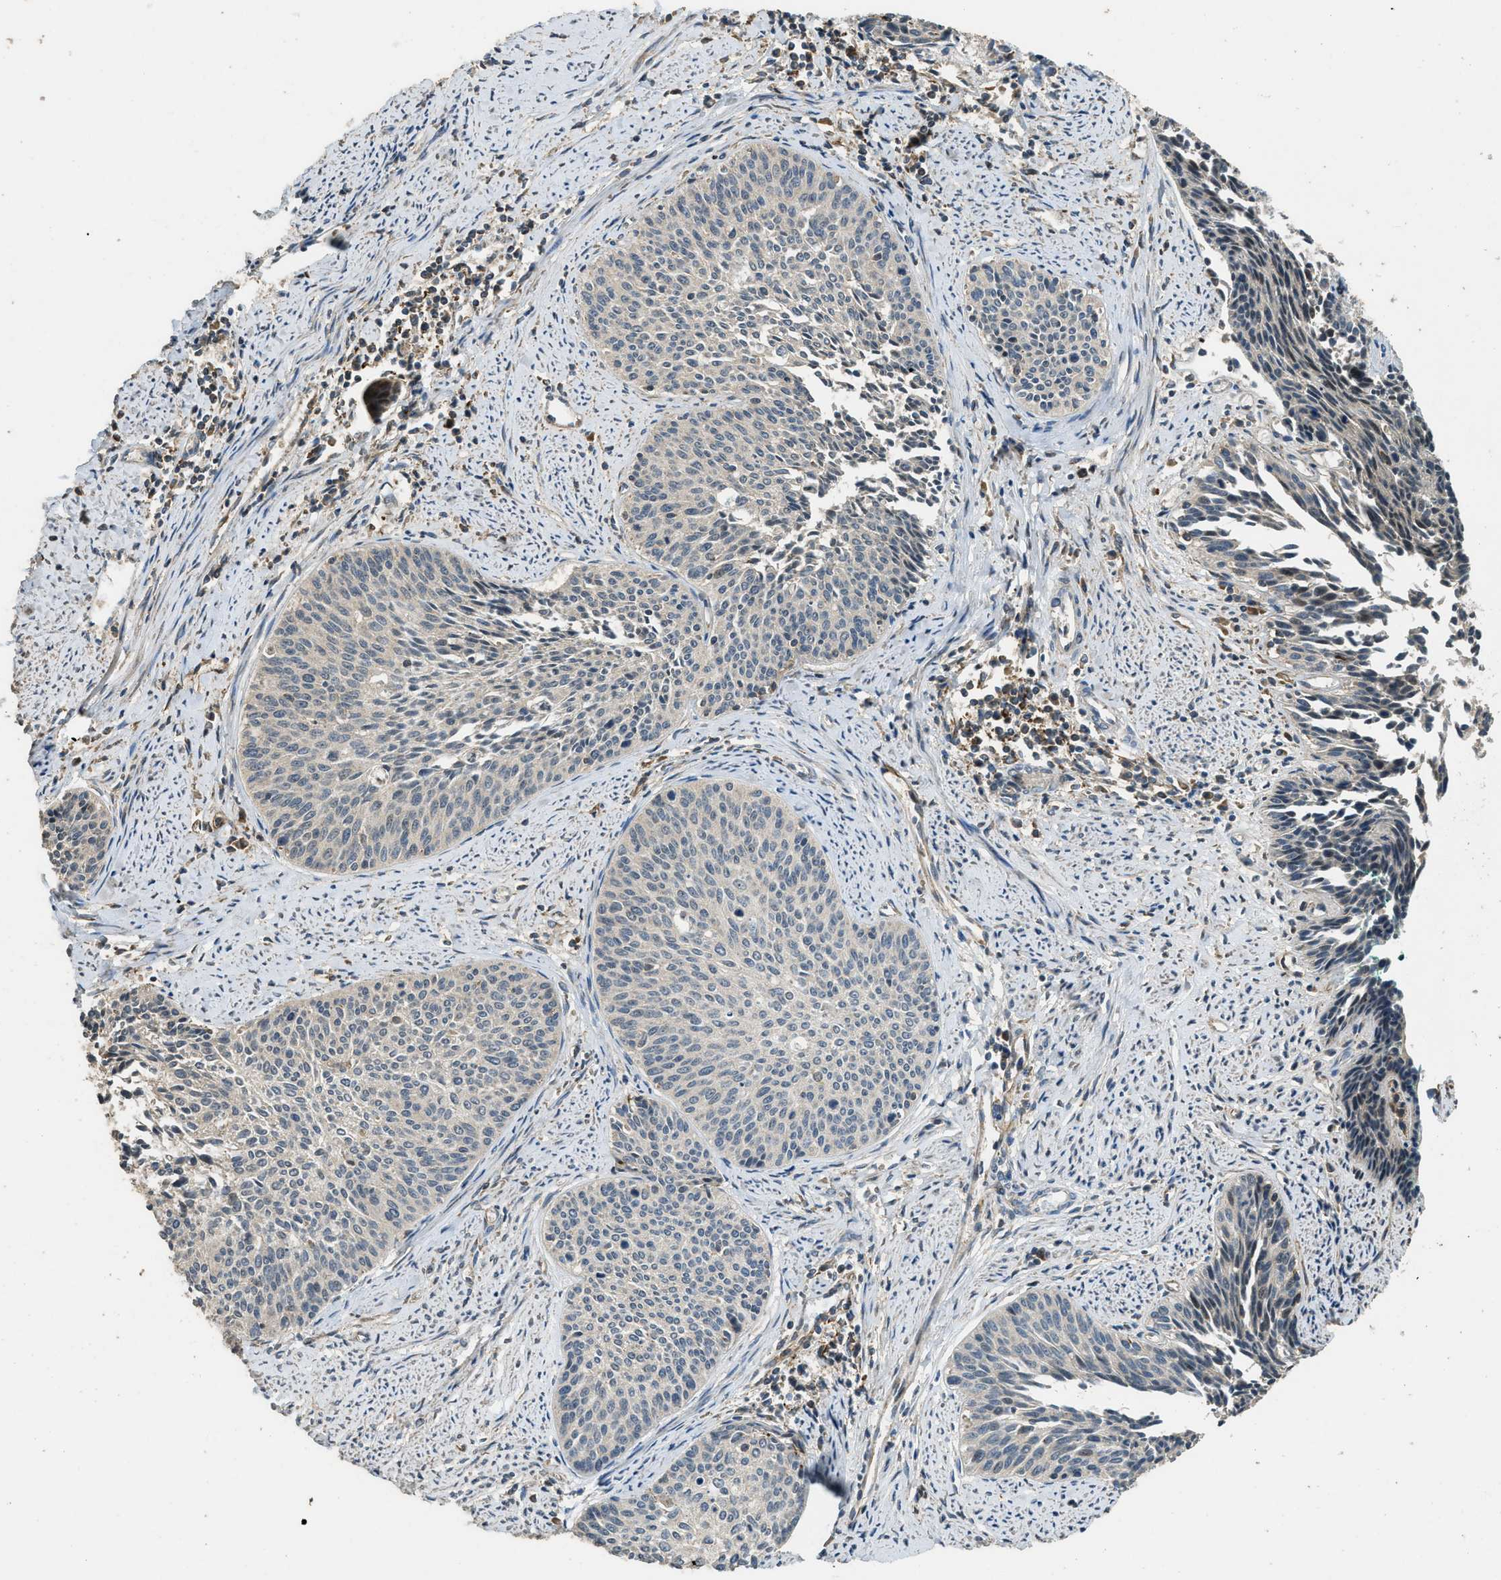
{"staining": {"intensity": "weak", "quantity": "<25%", "location": "cytoplasmic/membranous"}, "tissue": "cervical cancer", "cell_type": "Tumor cells", "image_type": "cancer", "snomed": [{"axis": "morphology", "description": "Squamous cell carcinoma, NOS"}, {"axis": "topography", "description": "Cervix"}], "caption": "There is no significant staining in tumor cells of cervical squamous cell carcinoma.", "gene": "PPP6R3", "patient": {"sex": "female", "age": 55}}